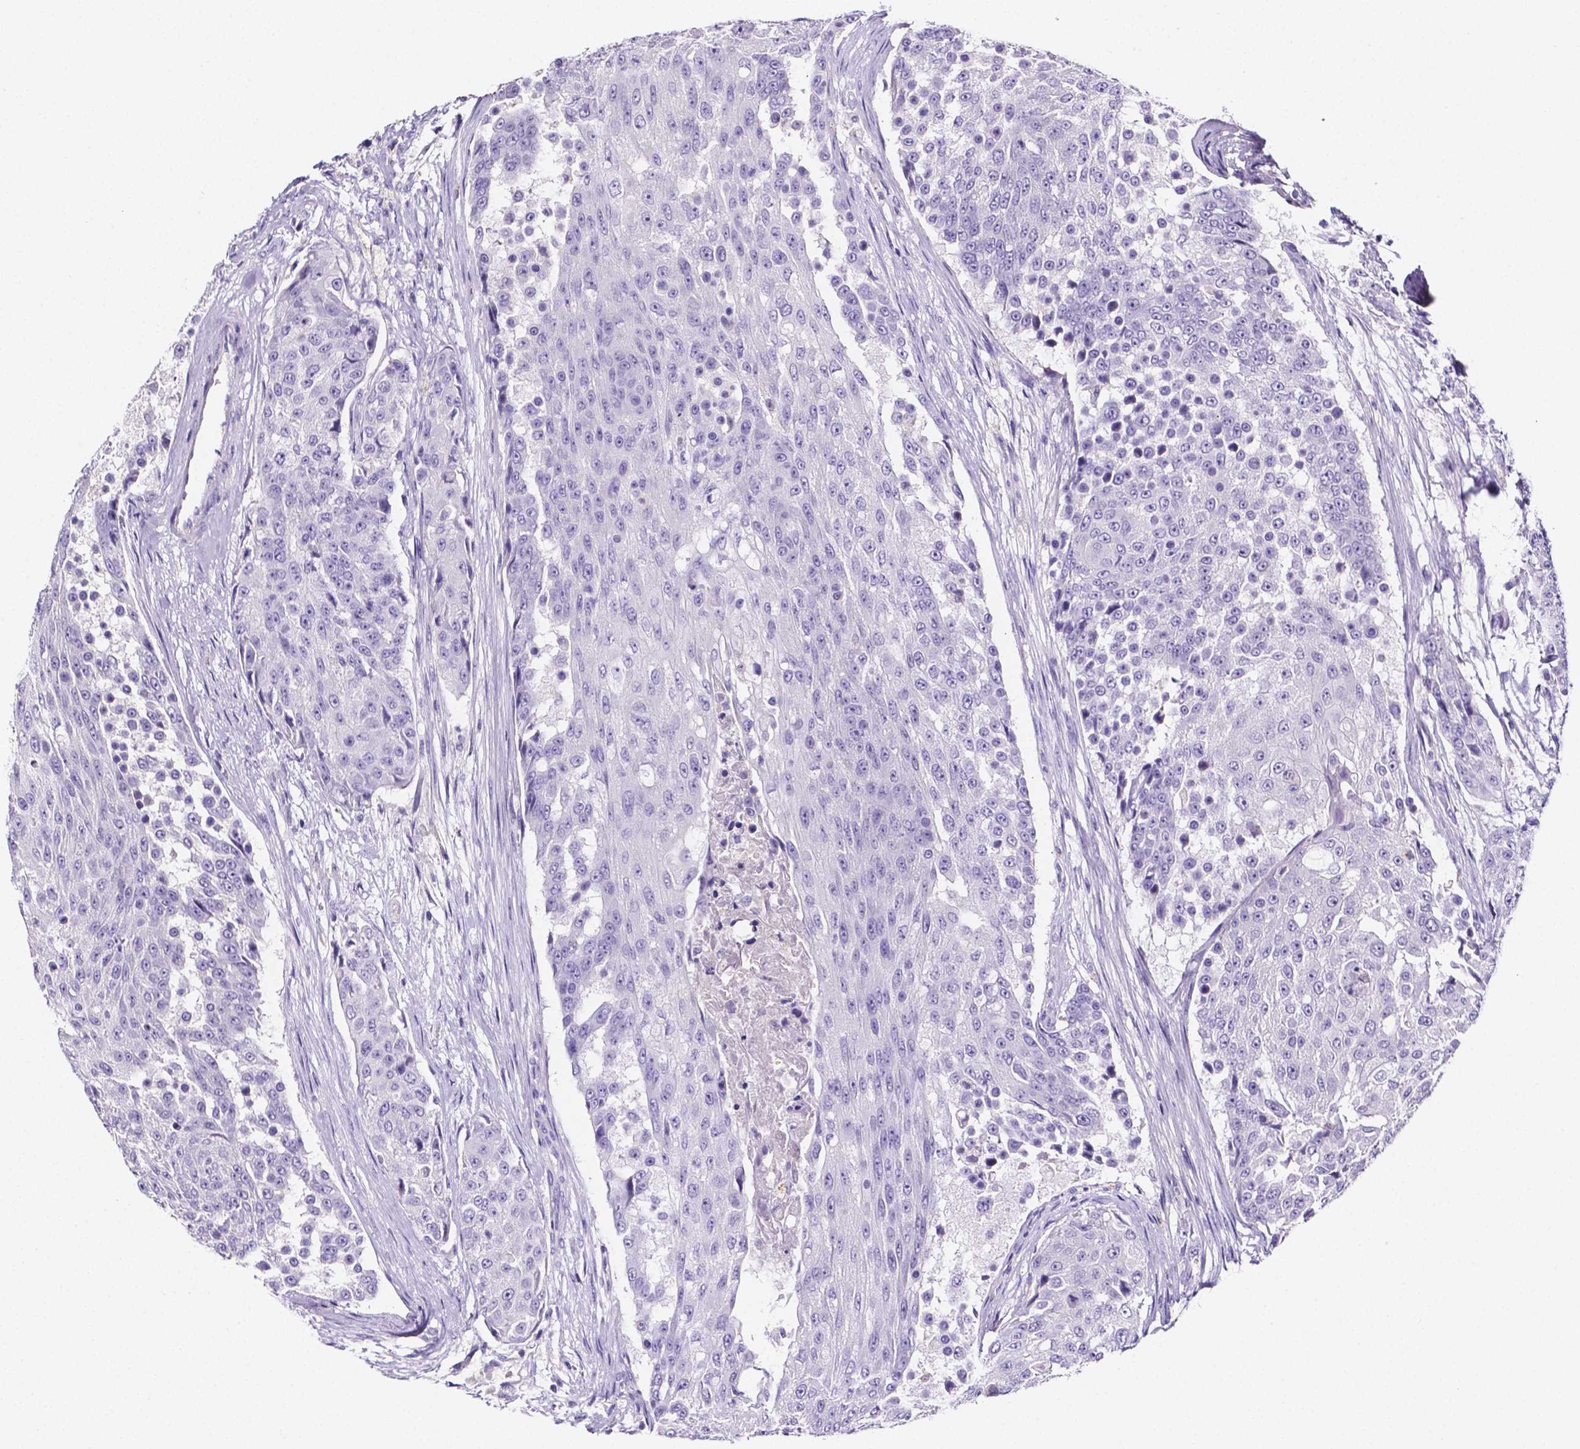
{"staining": {"intensity": "negative", "quantity": "none", "location": "none"}, "tissue": "urothelial cancer", "cell_type": "Tumor cells", "image_type": "cancer", "snomed": [{"axis": "morphology", "description": "Urothelial carcinoma, High grade"}, {"axis": "topography", "description": "Urinary bladder"}], "caption": "This photomicrograph is of urothelial carcinoma (high-grade) stained with immunohistochemistry to label a protein in brown with the nuclei are counter-stained blue. There is no staining in tumor cells.", "gene": "NRGN", "patient": {"sex": "female", "age": 63}}